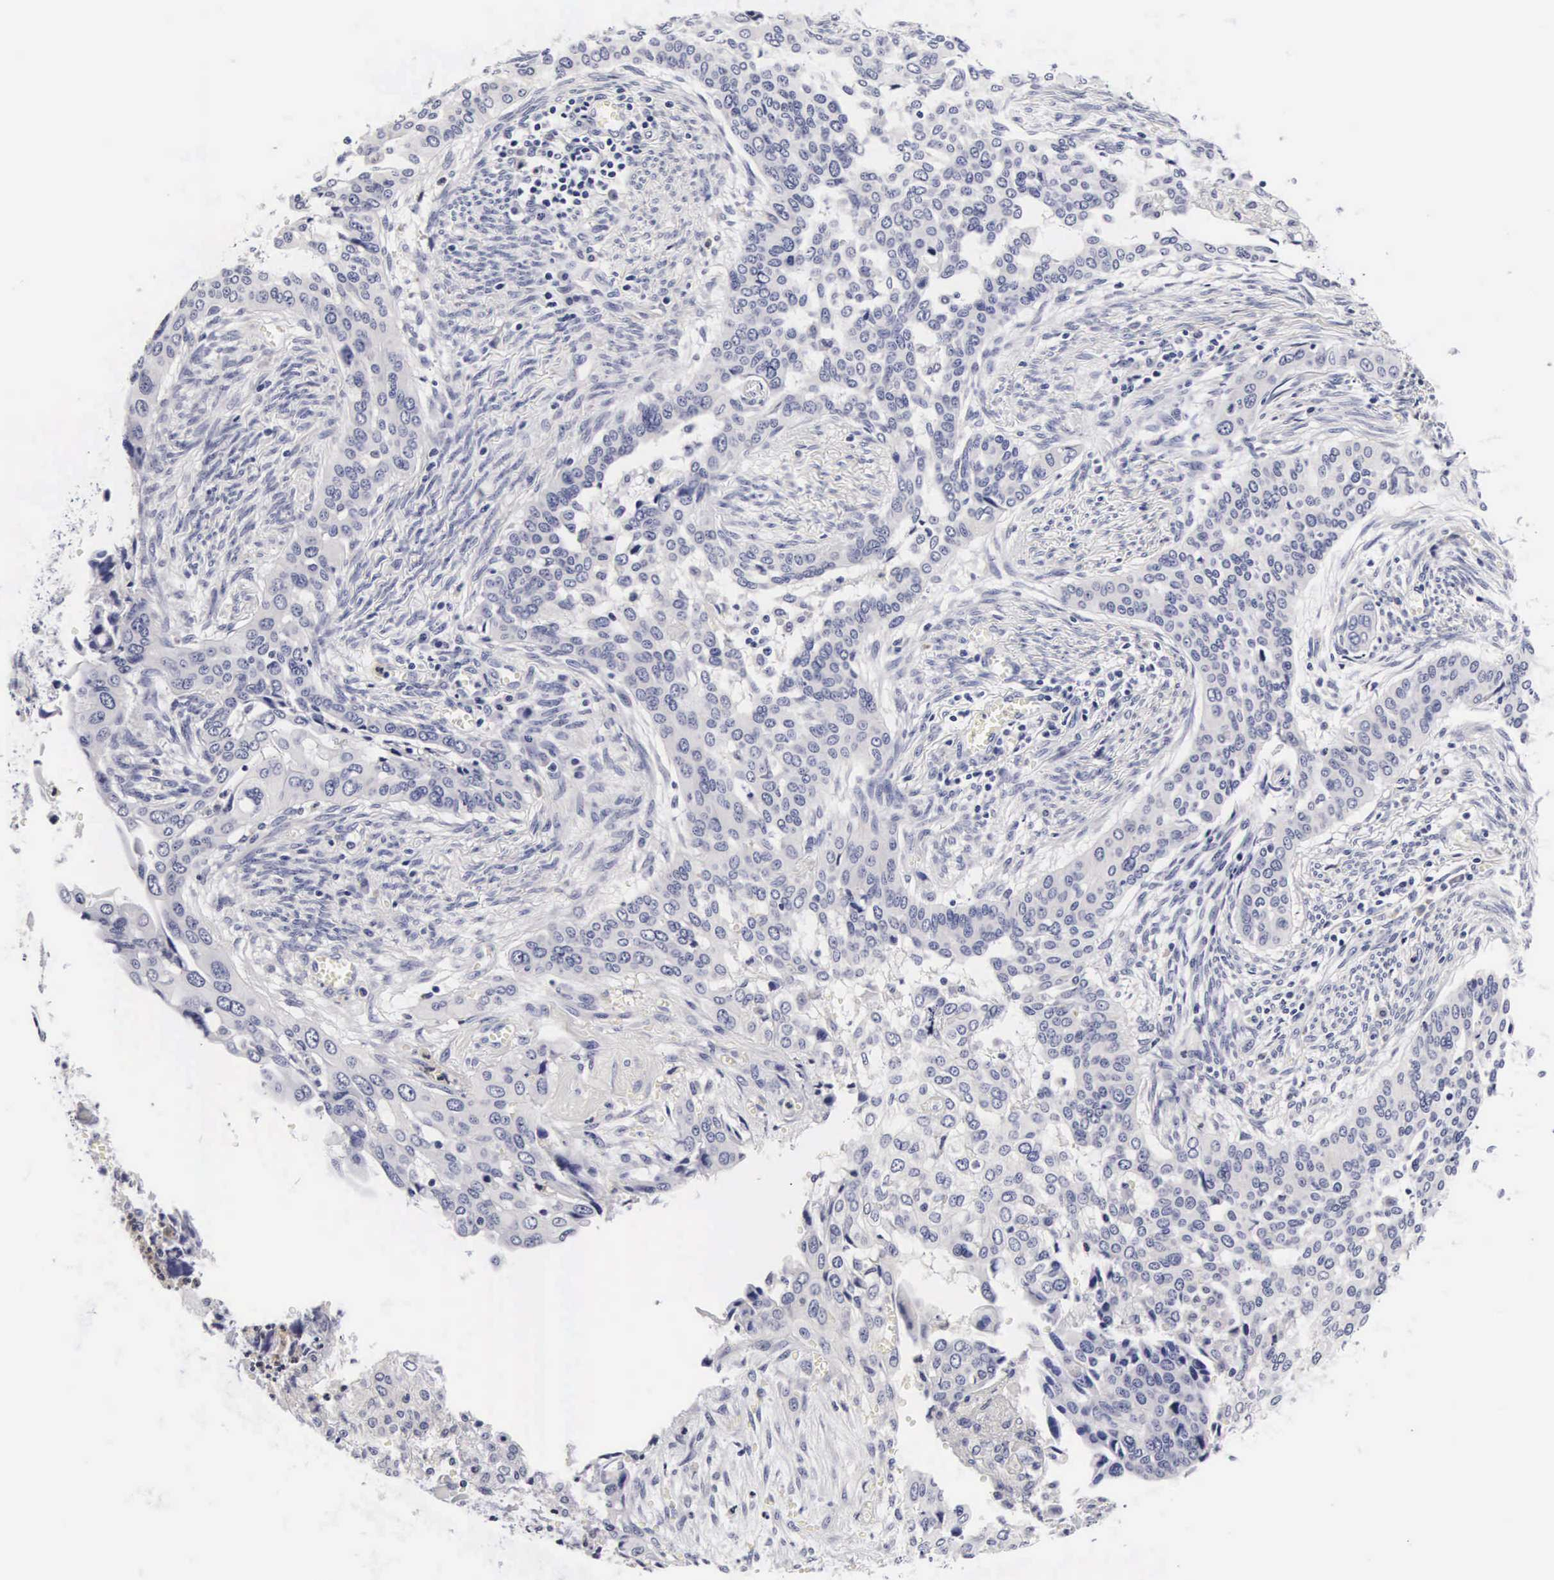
{"staining": {"intensity": "negative", "quantity": "none", "location": "none"}, "tissue": "cervical cancer", "cell_type": "Tumor cells", "image_type": "cancer", "snomed": [{"axis": "morphology", "description": "Squamous cell carcinoma, NOS"}, {"axis": "topography", "description": "Cervix"}], "caption": "Cervical squamous cell carcinoma stained for a protein using IHC reveals no positivity tumor cells.", "gene": "RNASE6", "patient": {"sex": "female", "age": 34}}